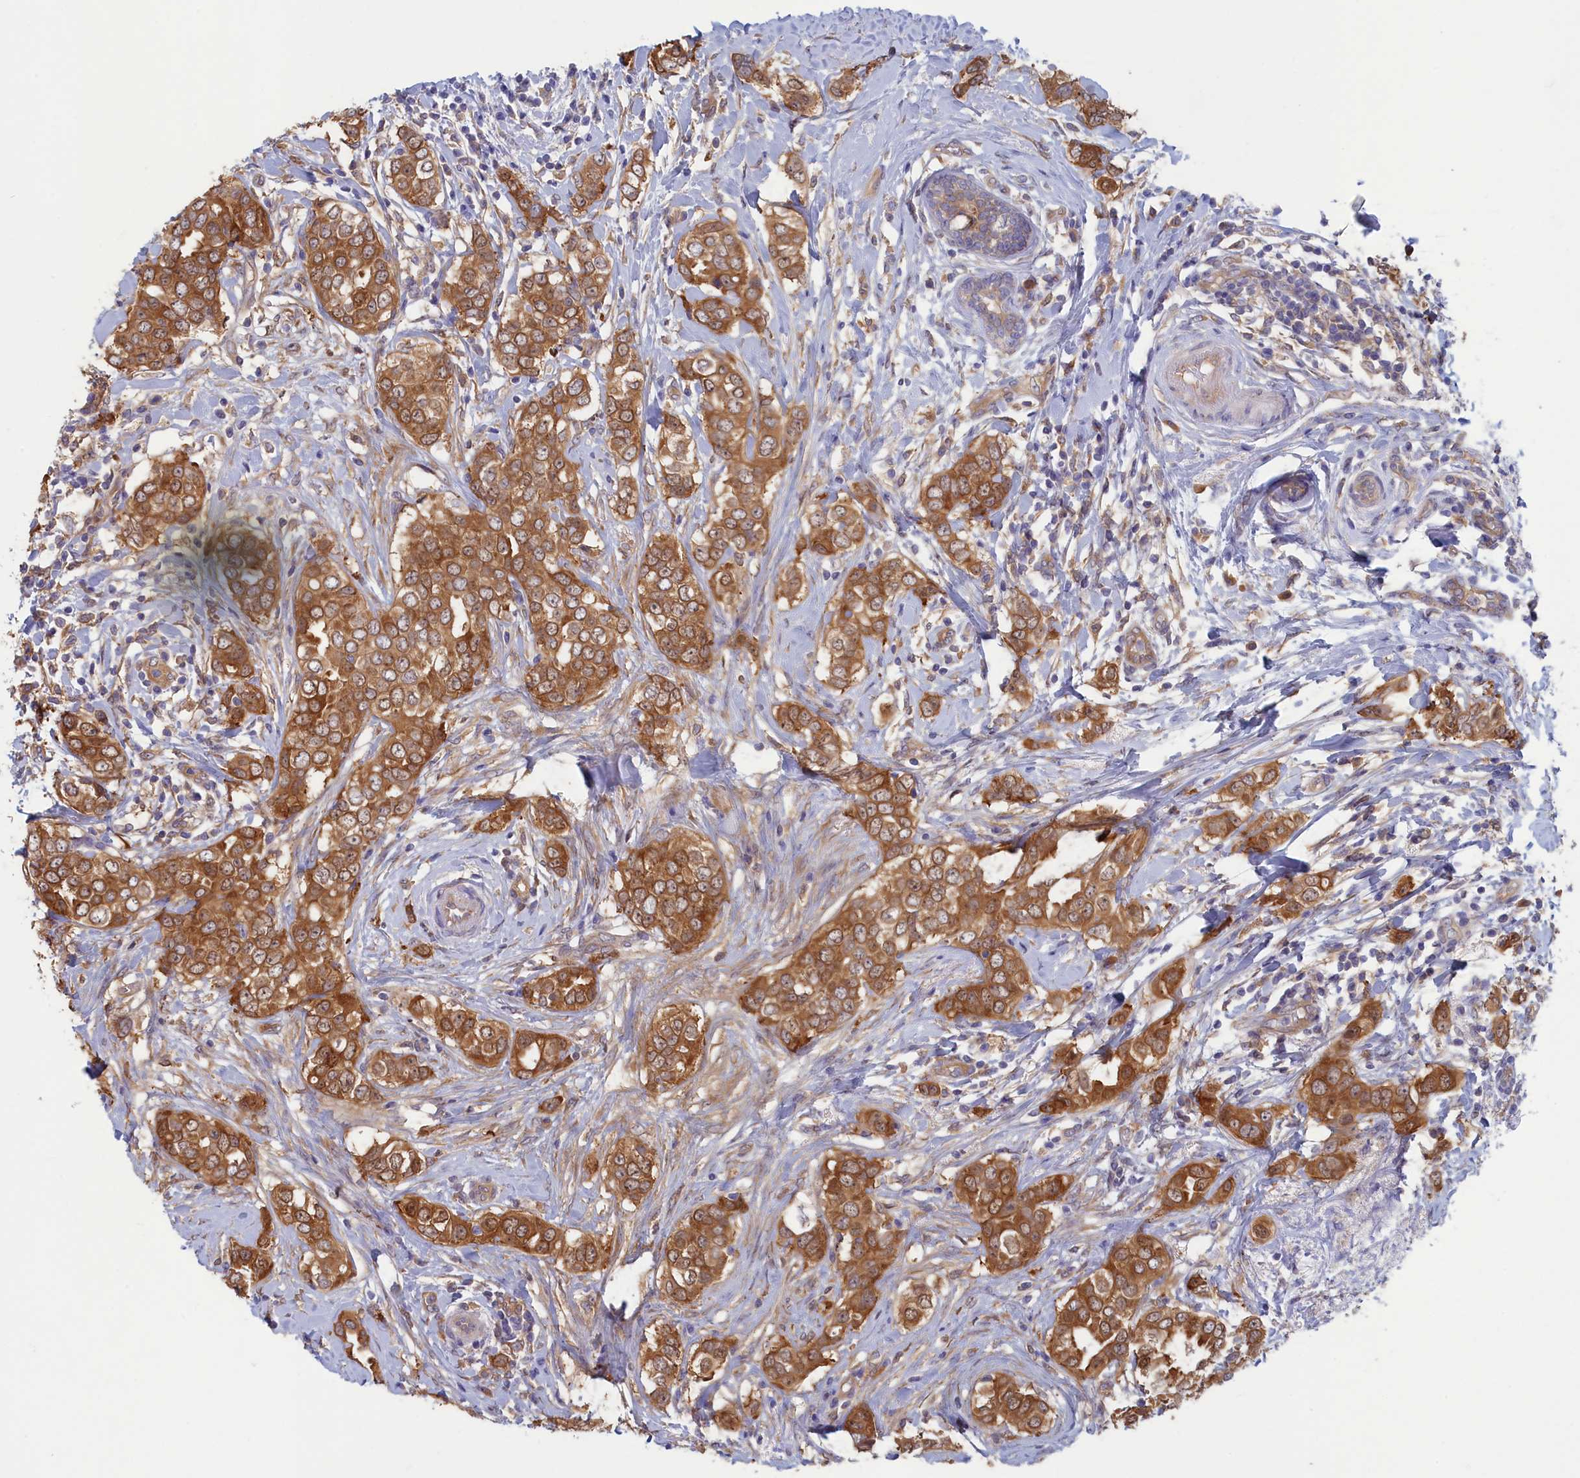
{"staining": {"intensity": "moderate", "quantity": ">75%", "location": "cytoplasmic/membranous"}, "tissue": "breast cancer", "cell_type": "Tumor cells", "image_type": "cancer", "snomed": [{"axis": "morphology", "description": "Lobular carcinoma"}, {"axis": "topography", "description": "Breast"}], "caption": "Immunohistochemistry of human breast cancer exhibits medium levels of moderate cytoplasmic/membranous positivity in approximately >75% of tumor cells. (IHC, brightfield microscopy, high magnification).", "gene": "SYNDIG1L", "patient": {"sex": "female", "age": 51}}